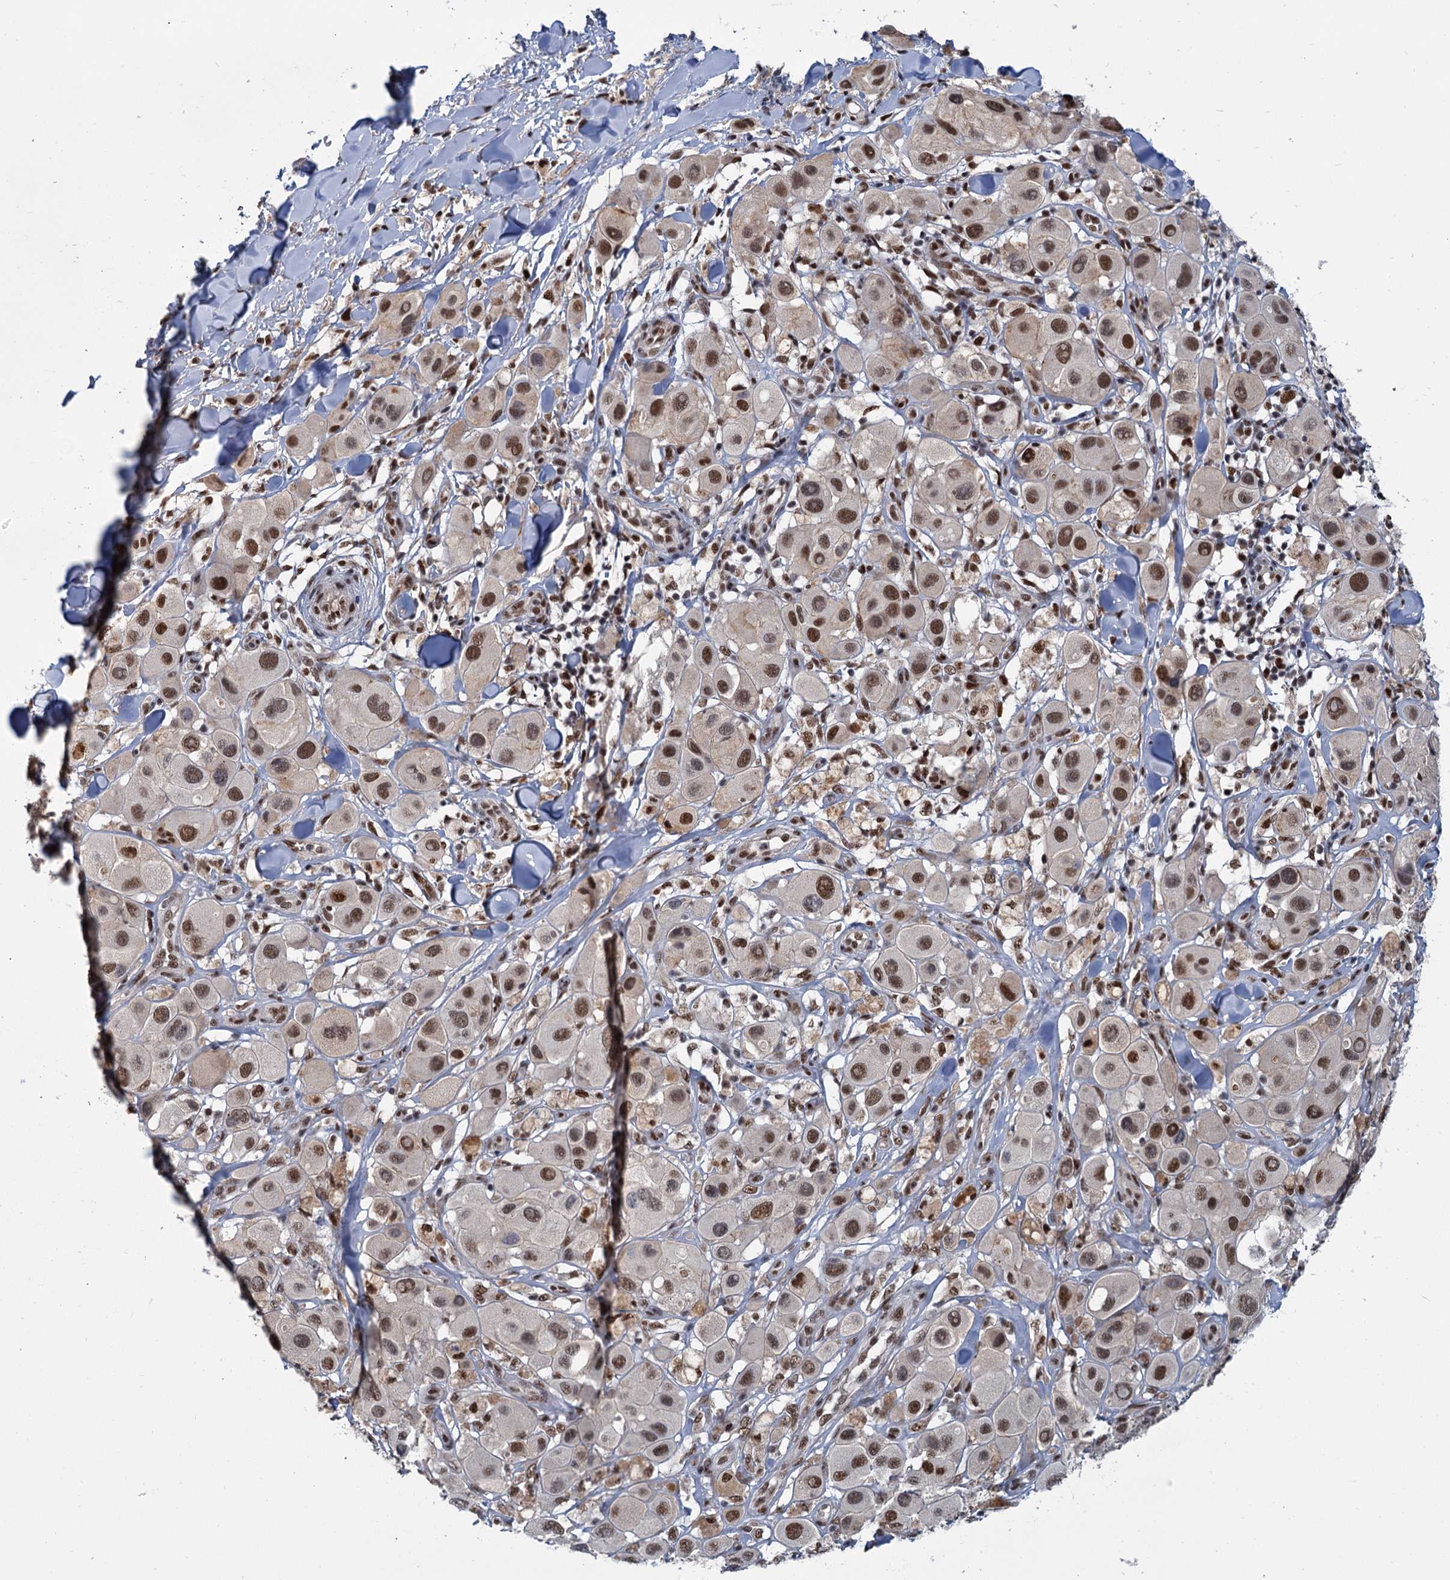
{"staining": {"intensity": "moderate", "quantity": ">75%", "location": "nuclear"}, "tissue": "melanoma", "cell_type": "Tumor cells", "image_type": "cancer", "snomed": [{"axis": "morphology", "description": "Malignant melanoma, Metastatic site"}, {"axis": "topography", "description": "Skin"}], "caption": "Tumor cells demonstrate medium levels of moderate nuclear positivity in approximately >75% of cells in human malignant melanoma (metastatic site). (DAB (3,3'-diaminobenzidine) = brown stain, brightfield microscopy at high magnification).", "gene": "WBP4", "patient": {"sex": "male", "age": 41}}